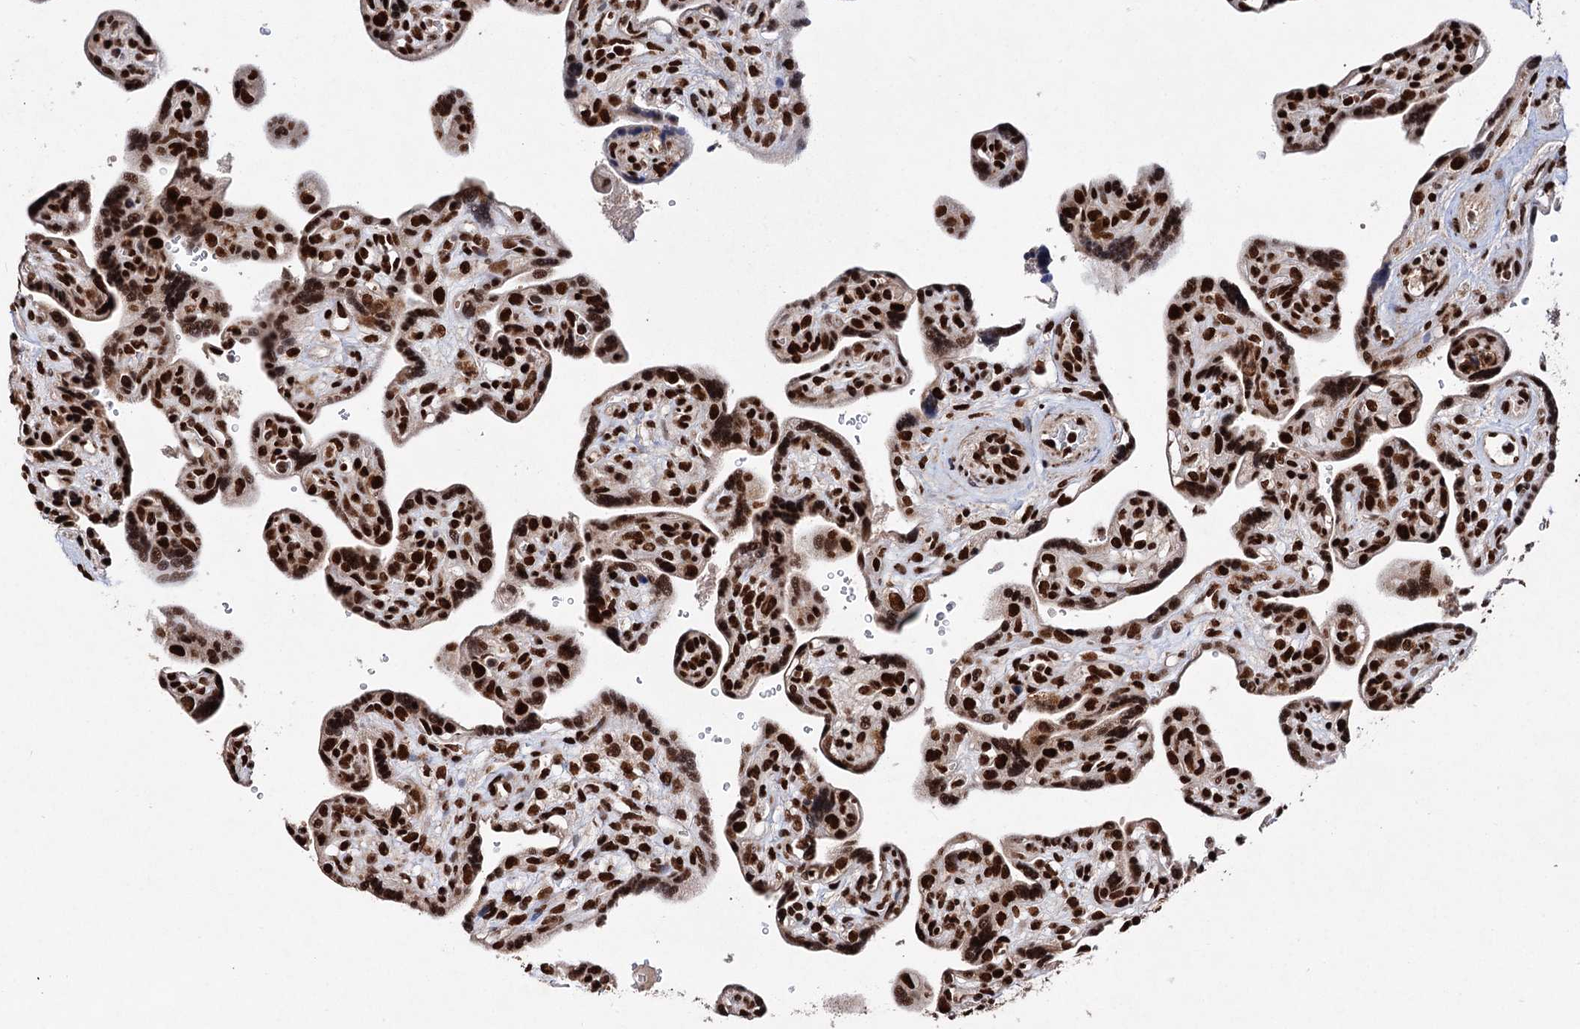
{"staining": {"intensity": "strong", "quantity": "25%-75%", "location": "nuclear"}, "tissue": "placenta", "cell_type": "Trophoblastic cells", "image_type": "normal", "snomed": [{"axis": "morphology", "description": "Normal tissue, NOS"}, {"axis": "topography", "description": "Placenta"}], "caption": "A brown stain highlights strong nuclear staining of a protein in trophoblastic cells of benign placenta. The staining was performed using DAB, with brown indicating positive protein expression. Nuclei are stained blue with hematoxylin.", "gene": "MATR3", "patient": {"sex": "female", "age": 39}}